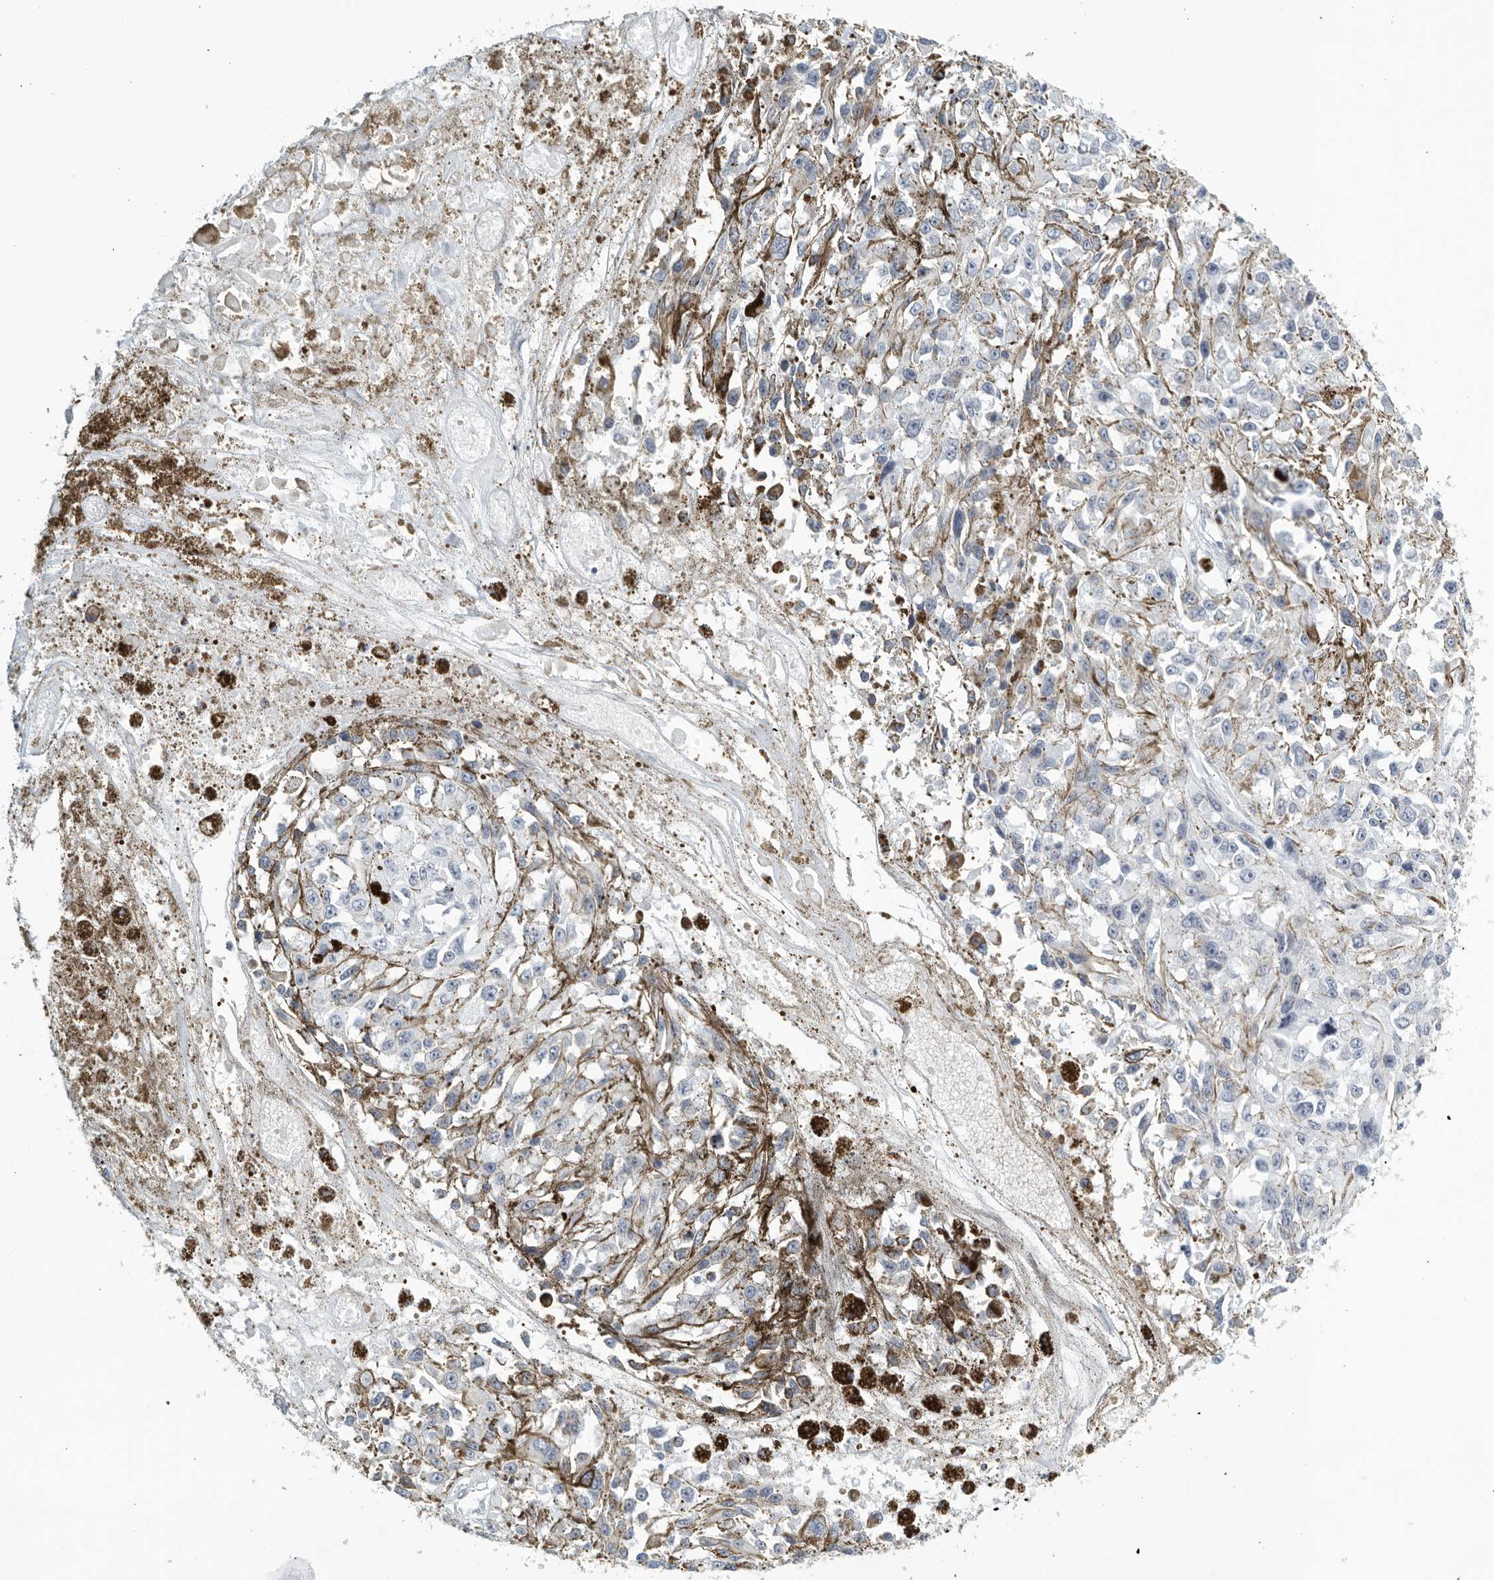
{"staining": {"intensity": "negative", "quantity": "none", "location": "none"}, "tissue": "melanoma", "cell_type": "Tumor cells", "image_type": "cancer", "snomed": [{"axis": "morphology", "description": "Malignant melanoma, Metastatic site"}, {"axis": "topography", "description": "Lymph node"}], "caption": "Malignant melanoma (metastatic site) was stained to show a protein in brown. There is no significant staining in tumor cells. (DAB IHC visualized using brightfield microscopy, high magnification).", "gene": "KLK7", "patient": {"sex": "male", "age": 59}}